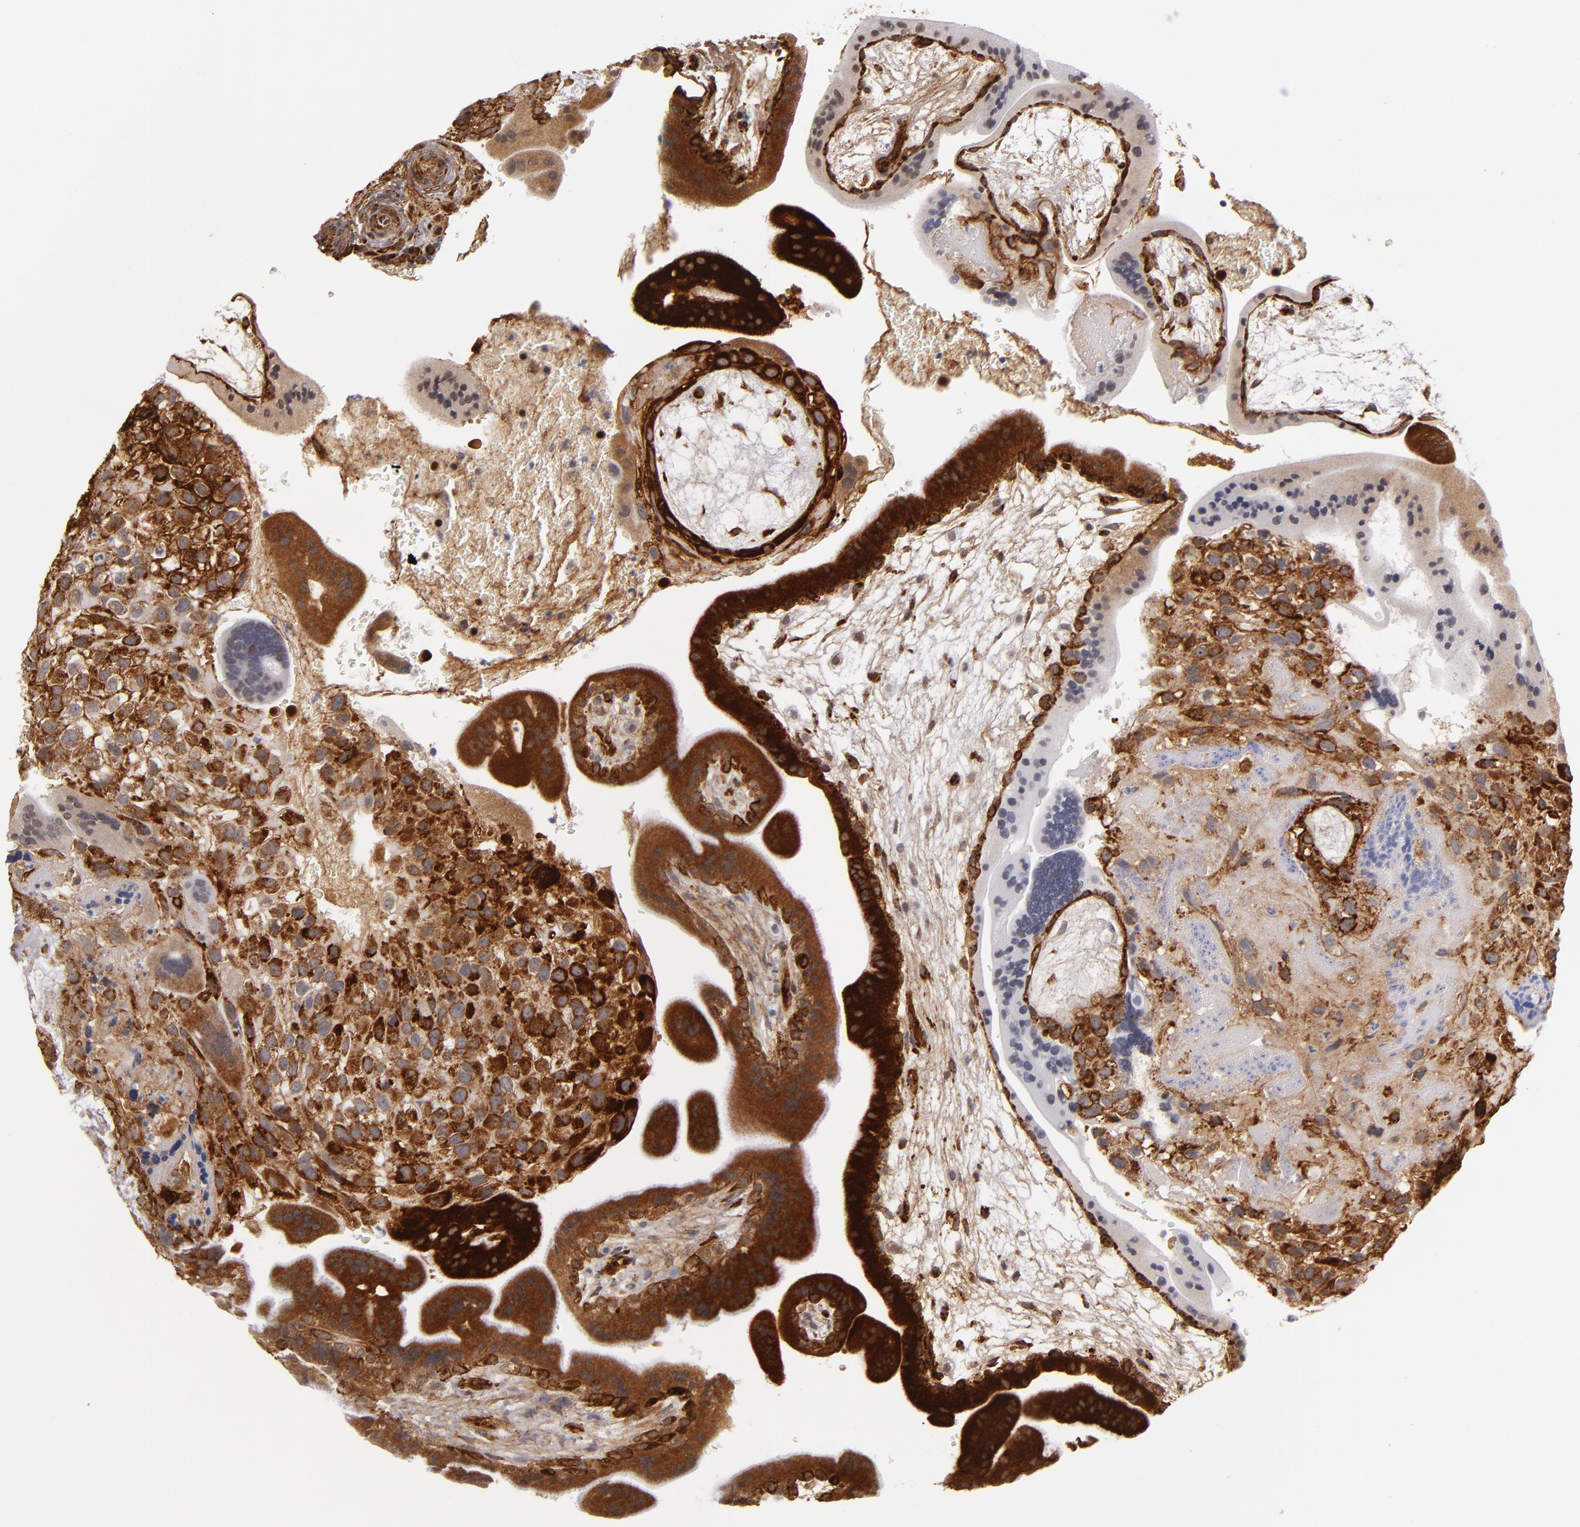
{"staining": {"intensity": "moderate", "quantity": ">75%", "location": "cytoplasmic/membranous"}, "tissue": "placenta", "cell_type": "Decidual cells", "image_type": "normal", "snomed": [{"axis": "morphology", "description": "Normal tissue, NOS"}, {"axis": "topography", "description": "Placenta"}], "caption": "The image displays a brown stain indicating the presence of a protein in the cytoplasmic/membranous of decidual cells in placenta.", "gene": "LAMC1", "patient": {"sex": "female", "age": 35}}